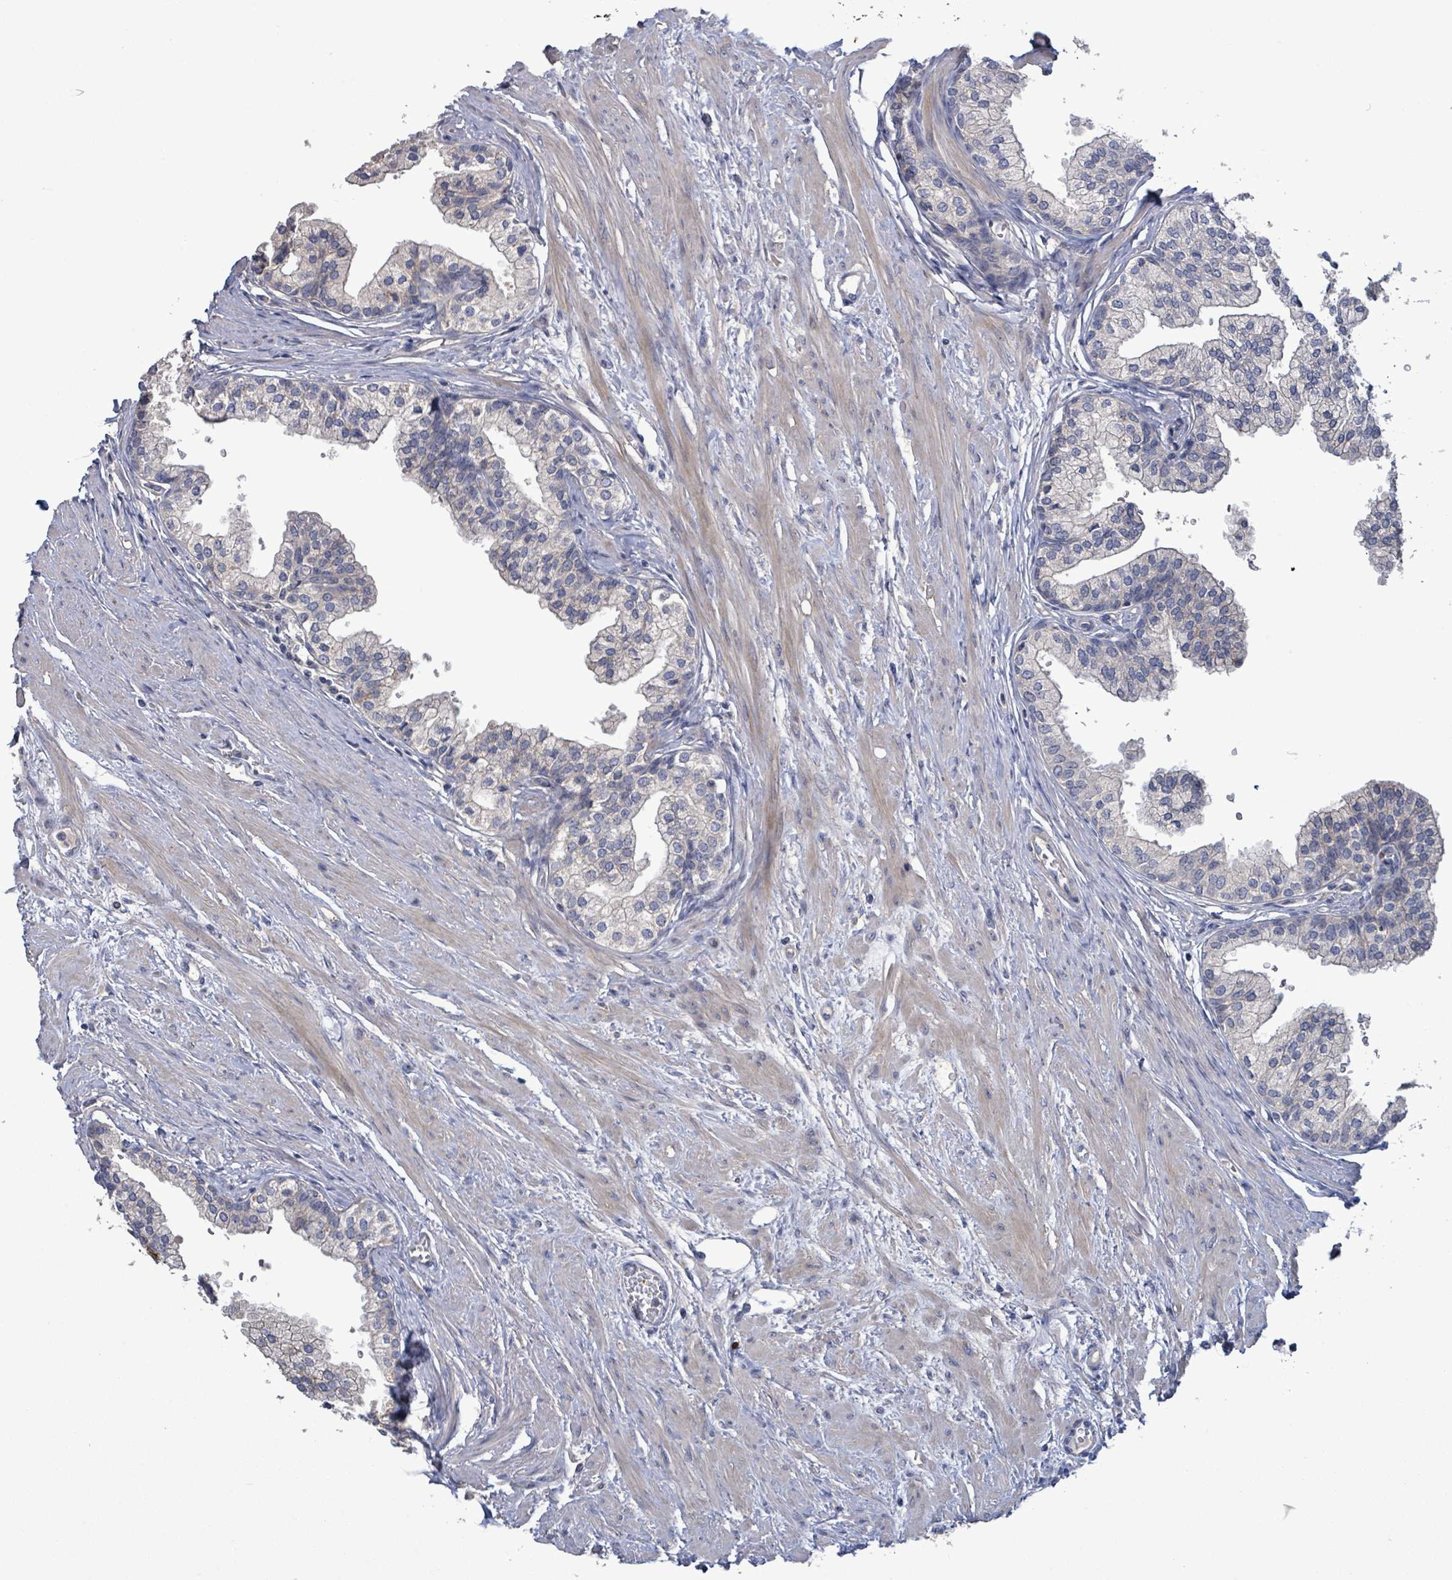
{"staining": {"intensity": "weak", "quantity": "25%-75%", "location": "cytoplasmic/membranous"}, "tissue": "prostate", "cell_type": "Glandular cells", "image_type": "normal", "snomed": [{"axis": "morphology", "description": "Normal tissue, NOS"}, {"axis": "topography", "description": "Prostate"}], "caption": "The photomicrograph exhibits immunohistochemical staining of unremarkable prostate. There is weak cytoplasmic/membranous expression is present in about 25%-75% of glandular cells.", "gene": "HRAS", "patient": {"sex": "male", "age": 60}}